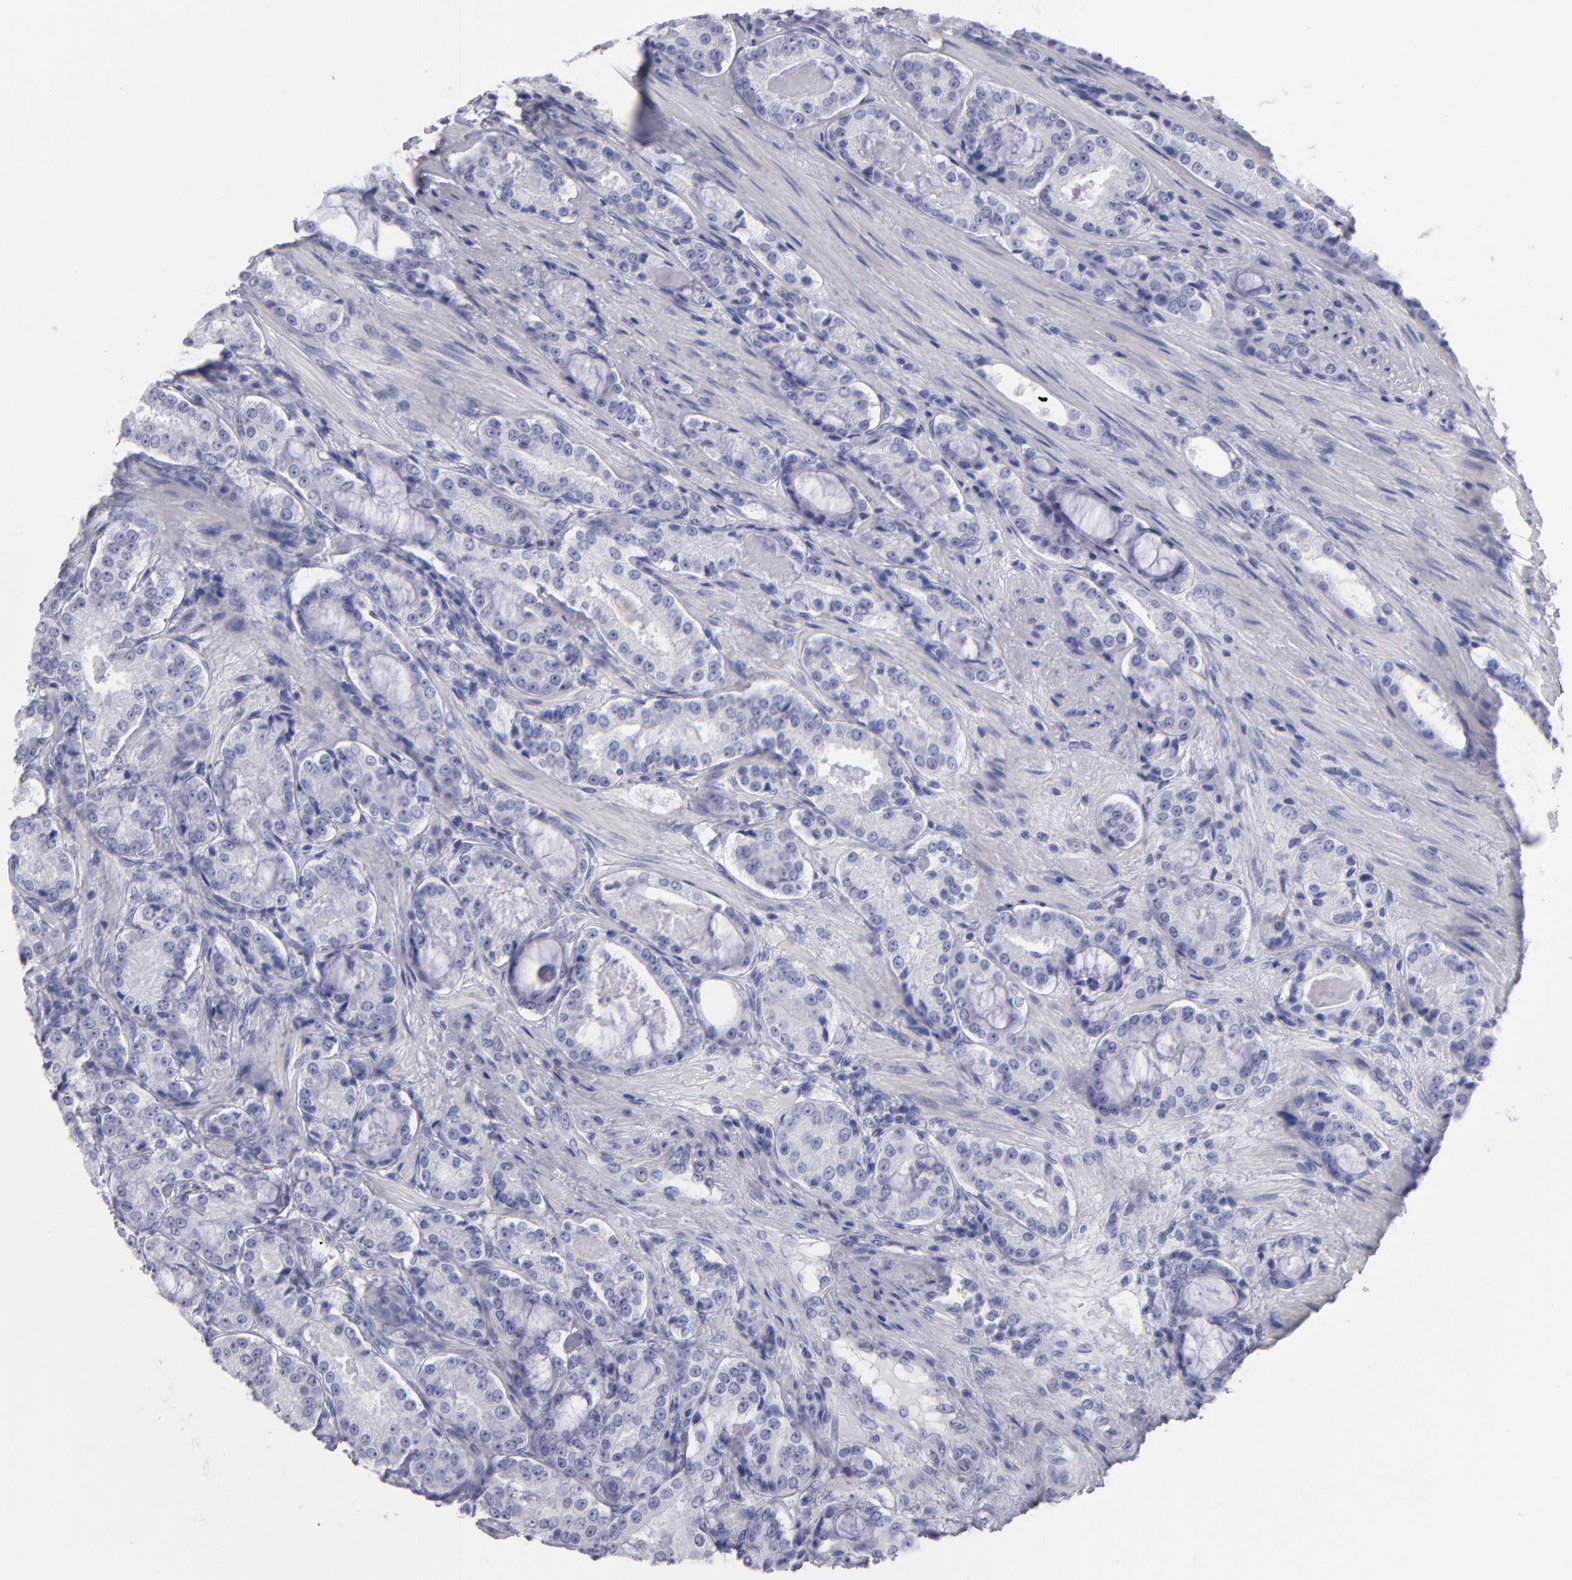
{"staining": {"intensity": "negative", "quantity": "none", "location": "none"}, "tissue": "prostate cancer", "cell_type": "Tumor cells", "image_type": "cancer", "snomed": [{"axis": "morphology", "description": "Adenocarcinoma, High grade"}, {"axis": "topography", "description": "Prostate"}], "caption": "A photomicrograph of prostate cancer (adenocarcinoma (high-grade)) stained for a protein demonstrates no brown staining in tumor cells.", "gene": "MB", "patient": {"sex": "male", "age": 72}}